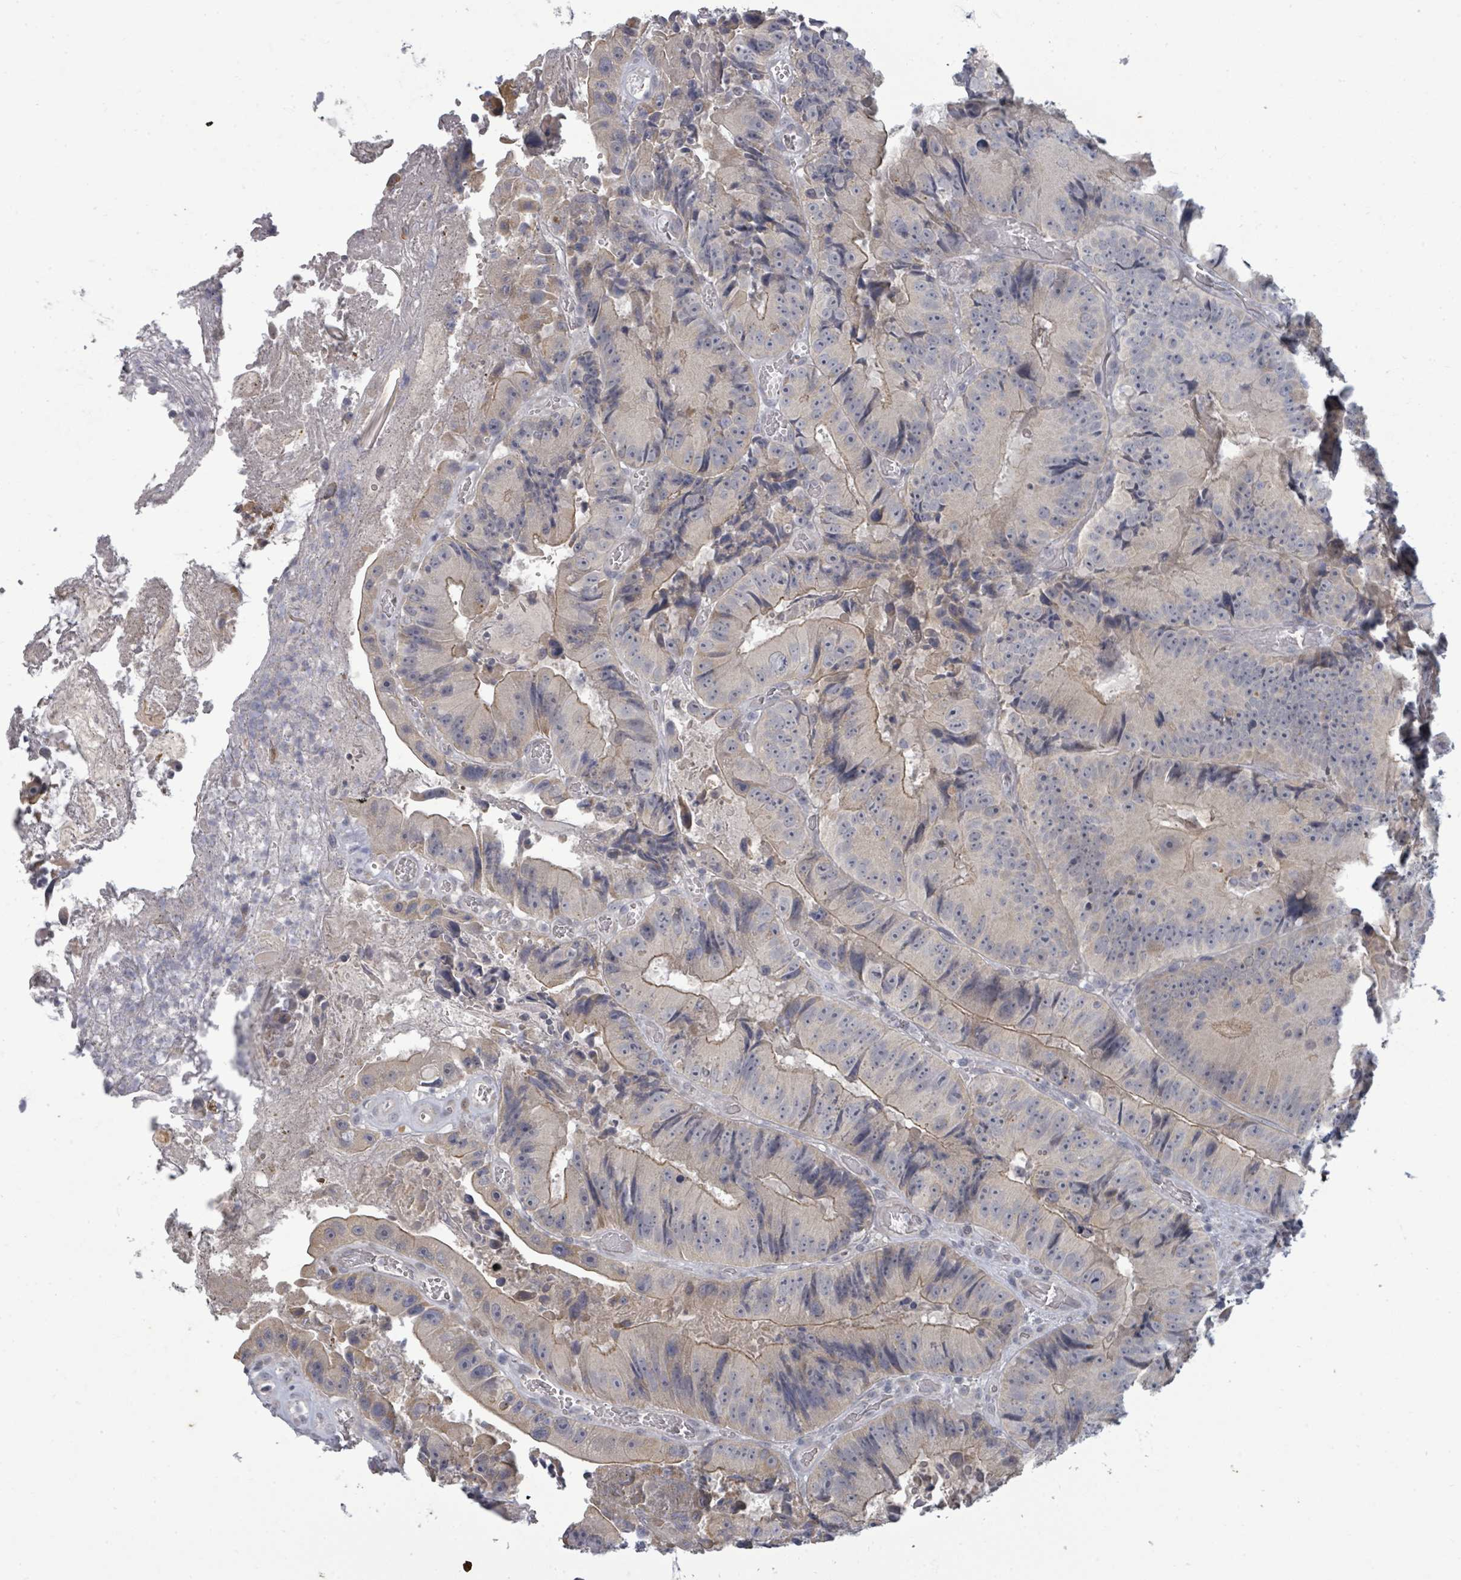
{"staining": {"intensity": "weak", "quantity": "25%-75%", "location": "cytoplasmic/membranous"}, "tissue": "colorectal cancer", "cell_type": "Tumor cells", "image_type": "cancer", "snomed": [{"axis": "morphology", "description": "Adenocarcinoma, NOS"}, {"axis": "topography", "description": "Colon"}], "caption": "IHC of colorectal adenocarcinoma demonstrates low levels of weak cytoplasmic/membranous positivity in about 25%-75% of tumor cells.", "gene": "ASB12", "patient": {"sex": "female", "age": 86}}